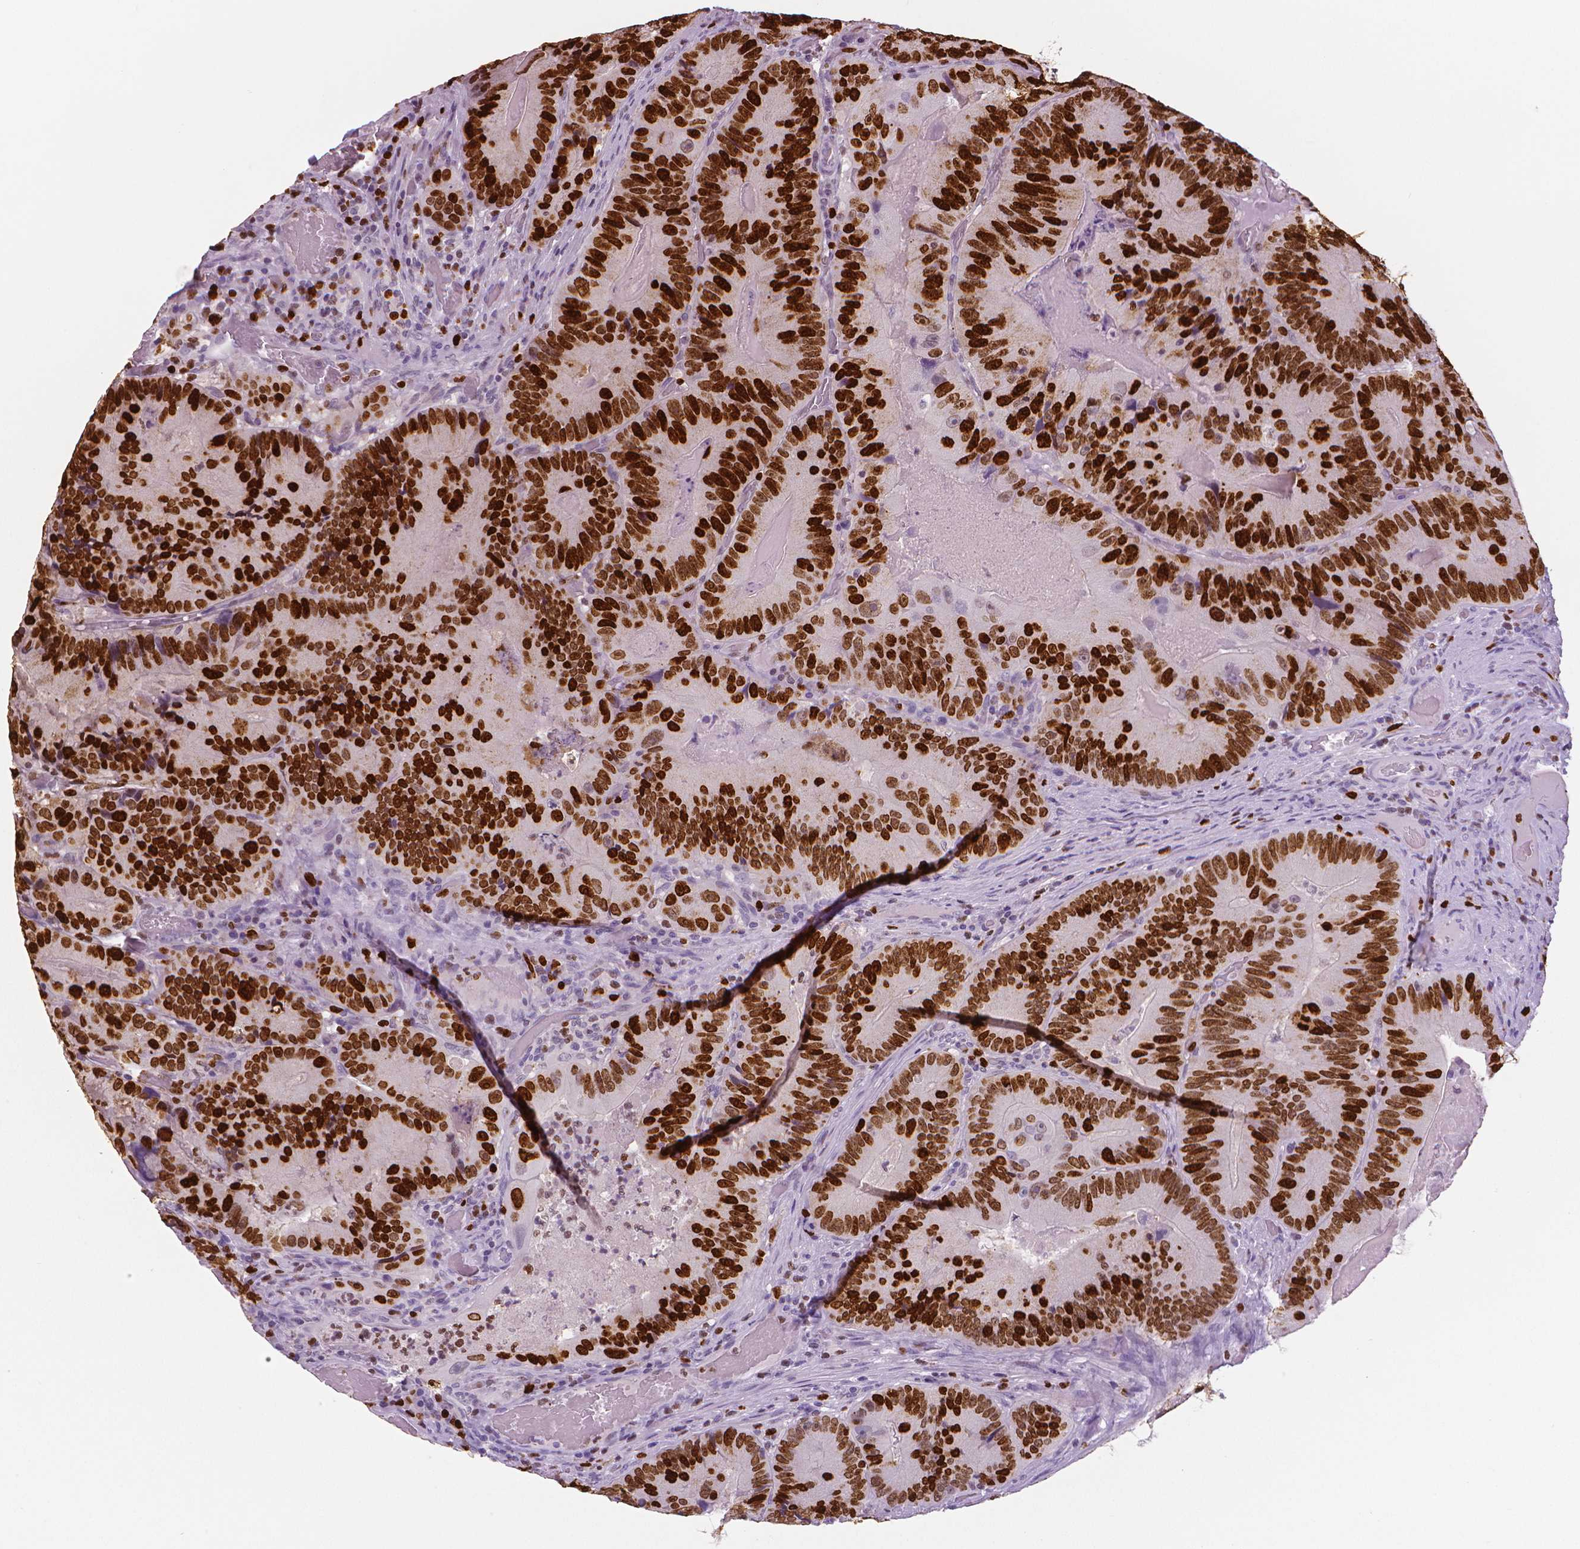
{"staining": {"intensity": "strong", "quantity": ">75%", "location": "nuclear"}, "tissue": "colorectal cancer", "cell_type": "Tumor cells", "image_type": "cancer", "snomed": [{"axis": "morphology", "description": "Adenocarcinoma, NOS"}, {"axis": "topography", "description": "Colon"}], "caption": "Colorectal cancer (adenocarcinoma) stained with DAB (3,3'-diaminobenzidine) IHC displays high levels of strong nuclear expression in about >75% of tumor cells.", "gene": "MKI67", "patient": {"sex": "female", "age": 86}}